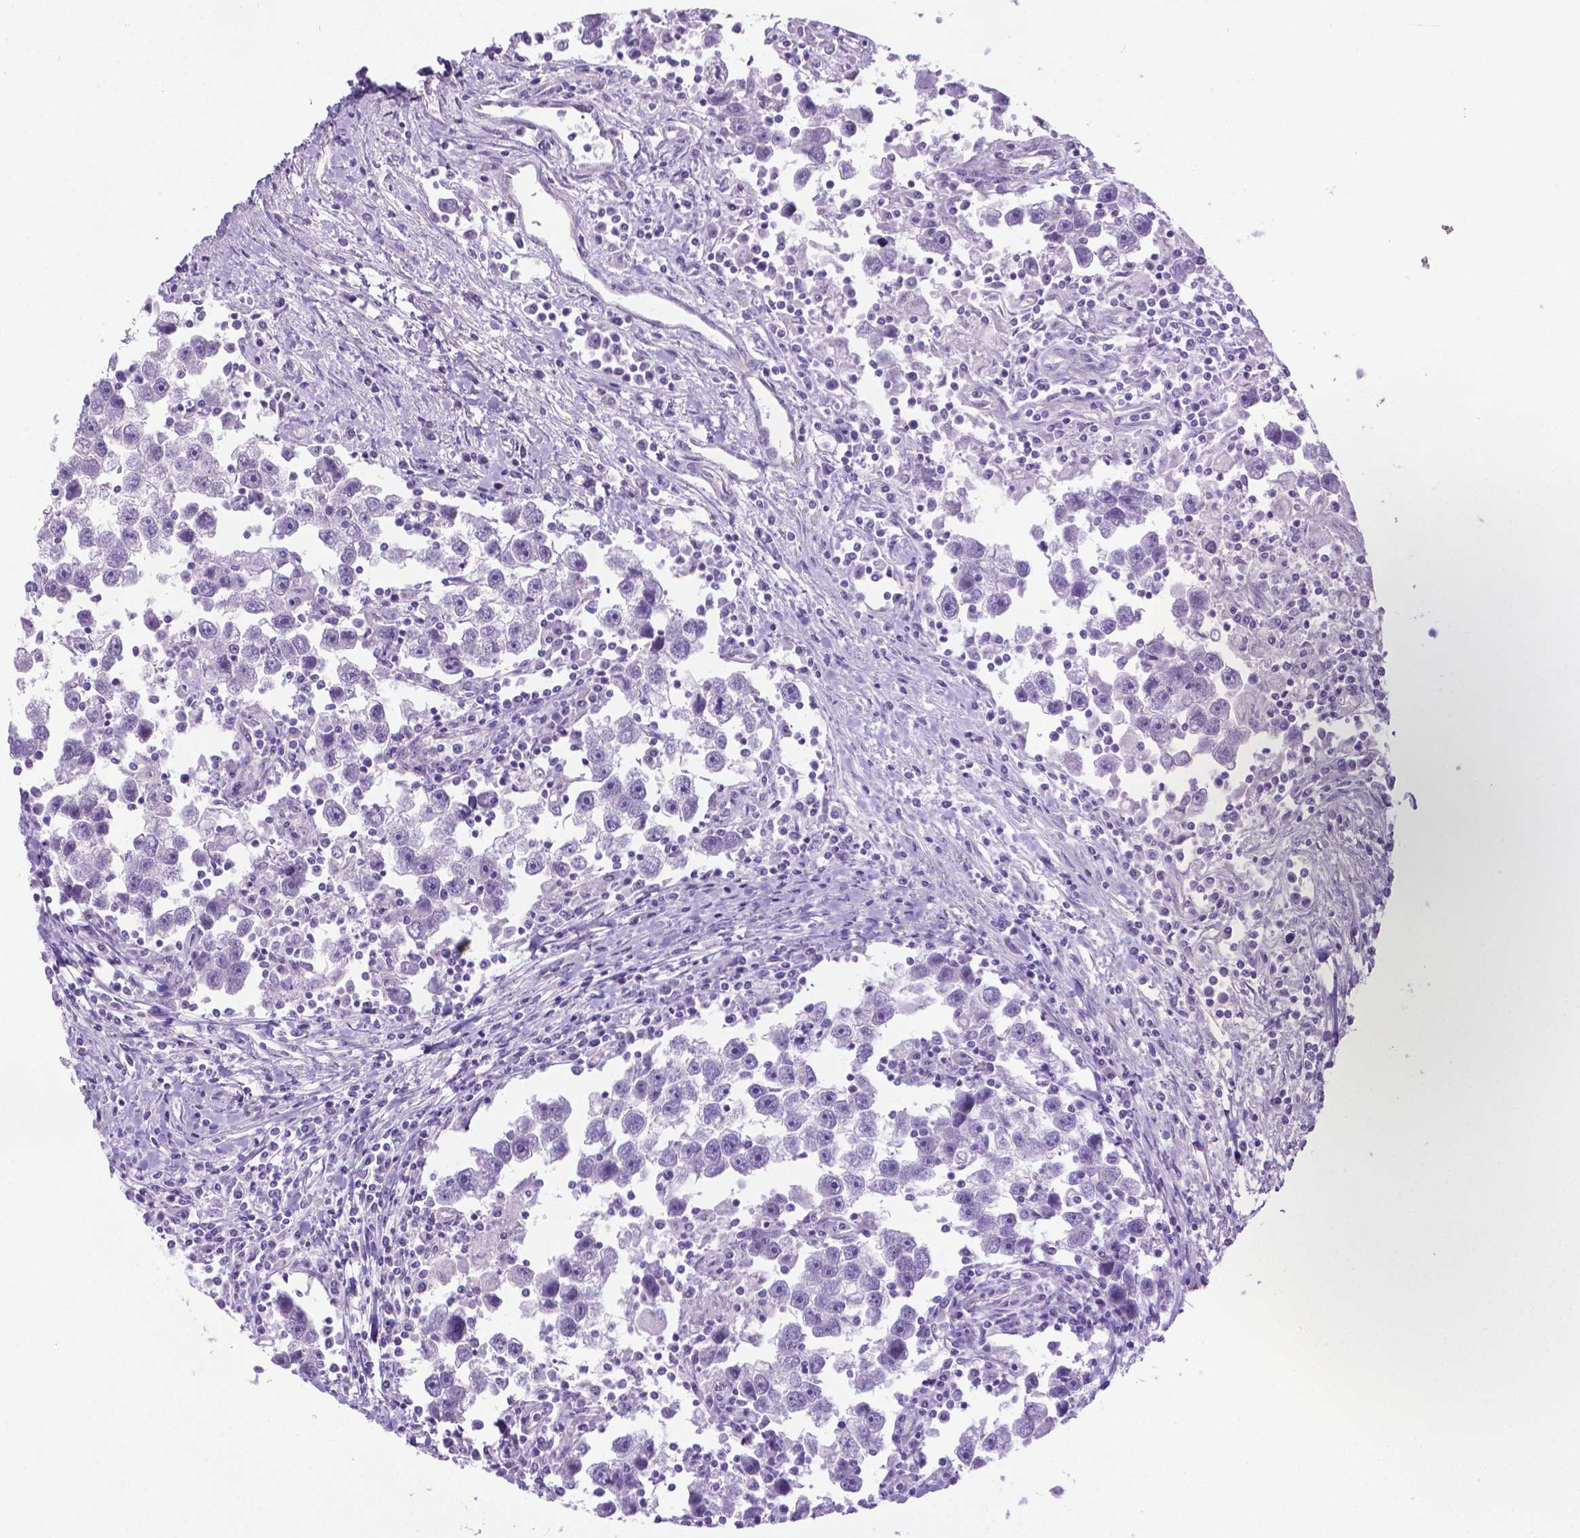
{"staining": {"intensity": "negative", "quantity": "none", "location": "none"}, "tissue": "testis cancer", "cell_type": "Tumor cells", "image_type": "cancer", "snomed": [{"axis": "morphology", "description": "Seminoma, NOS"}, {"axis": "topography", "description": "Testis"}], "caption": "A photomicrograph of human seminoma (testis) is negative for staining in tumor cells. Brightfield microscopy of immunohistochemistry (IHC) stained with DAB (3,3'-diaminobenzidine) (brown) and hematoxylin (blue), captured at high magnification.", "gene": "PNMA2", "patient": {"sex": "male", "age": 30}}